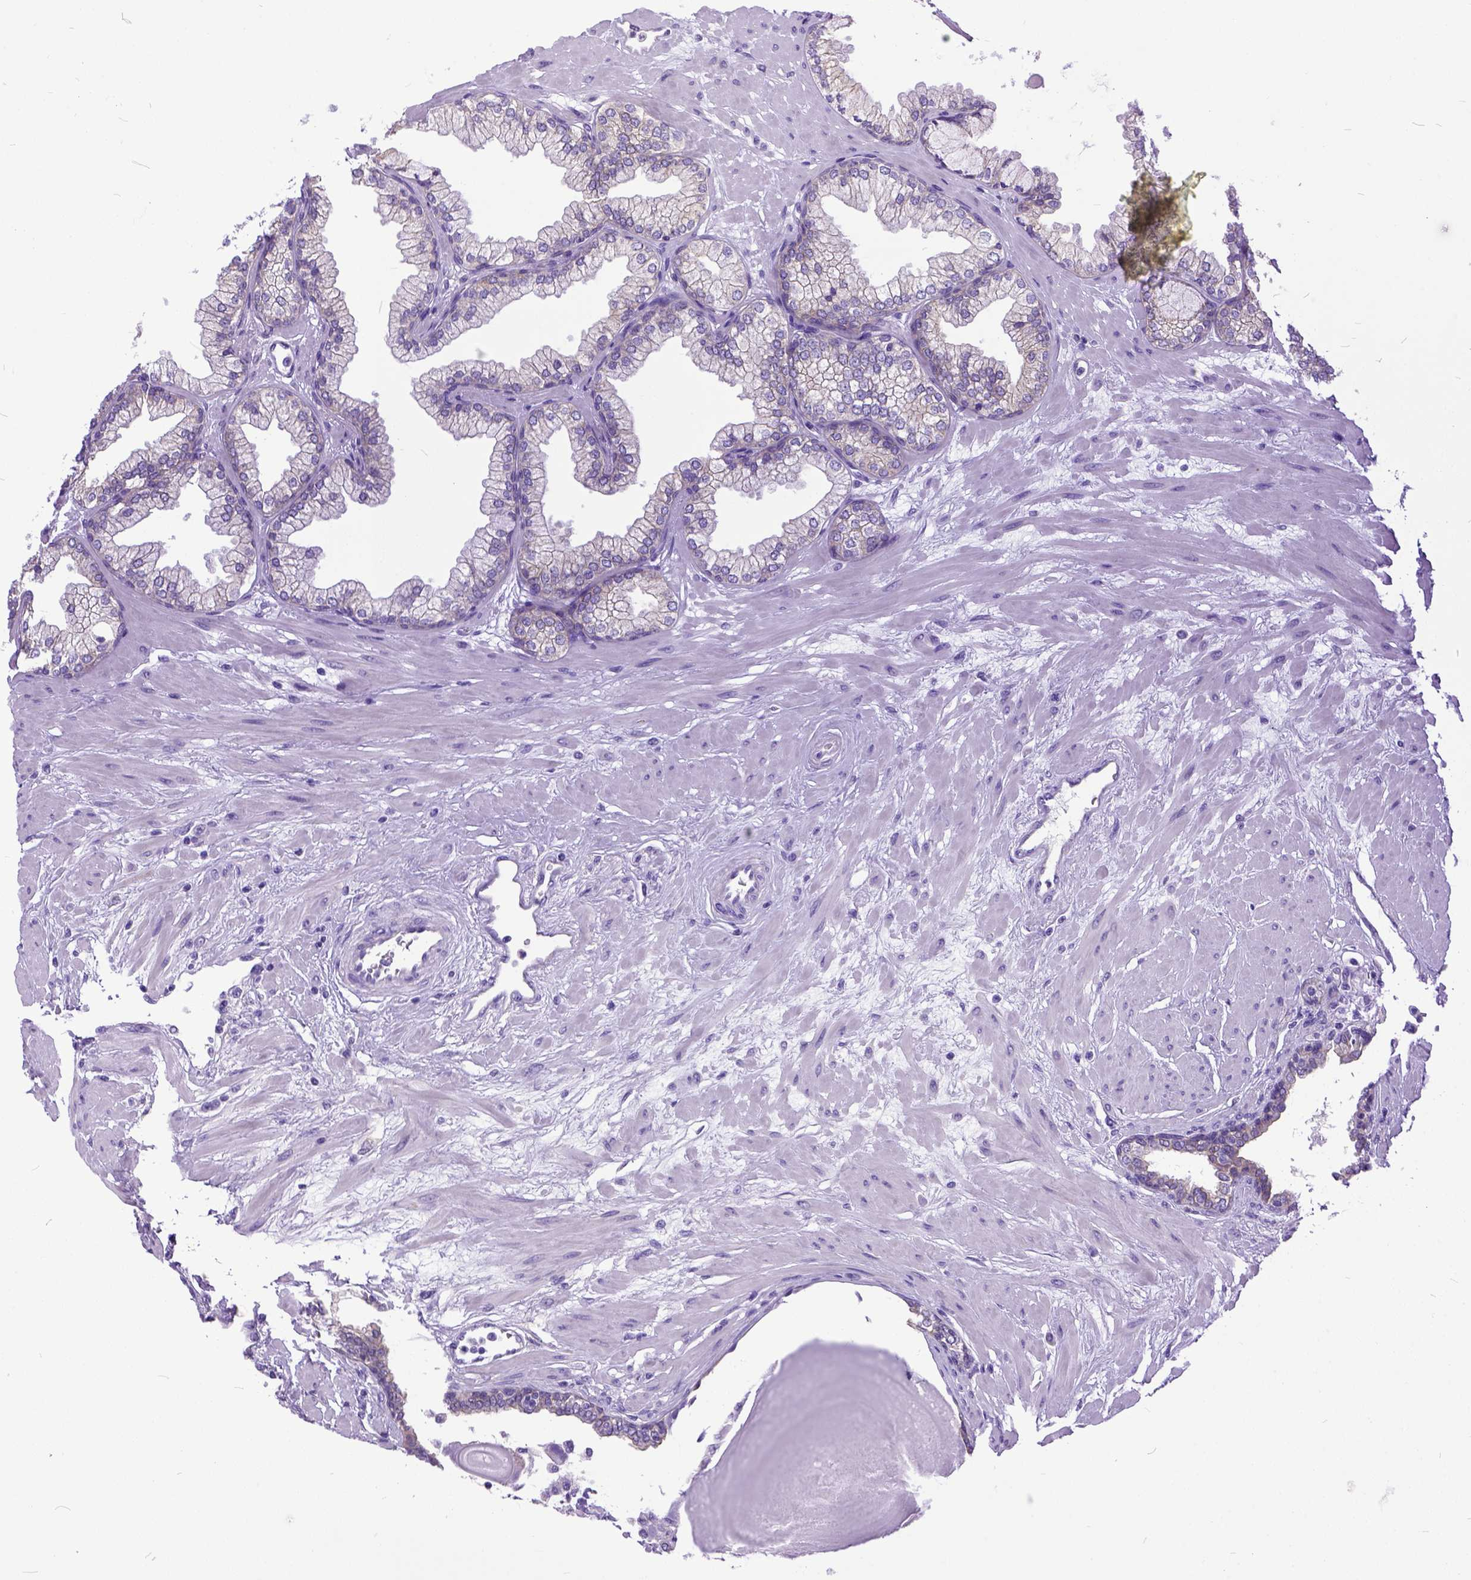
{"staining": {"intensity": "weak", "quantity": "<25%", "location": "cytoplasmic/membranous"}, "tissue": "prostate", "cell_type": "Glandular cells", "image_type": "normal", "snomed": [{"axis": "morphology", "description": "Normal tissue, NOS"}, {"axis": "topography", "description": "Prostate"}, {"axis": "topography", "description": "Peripheral nerve tissue"}], "caption": "The IHC image has no significant staining in glandular cells of prostate. The staining was performed using DAB (3,3'-diaminobenzidine) to visualize the protein expression in brown, while the nuclei were stained in blue with hematoxylin (Magnification: 20x).", "gene": "PPL", "patient": {"sex": "male", "age": 61}}